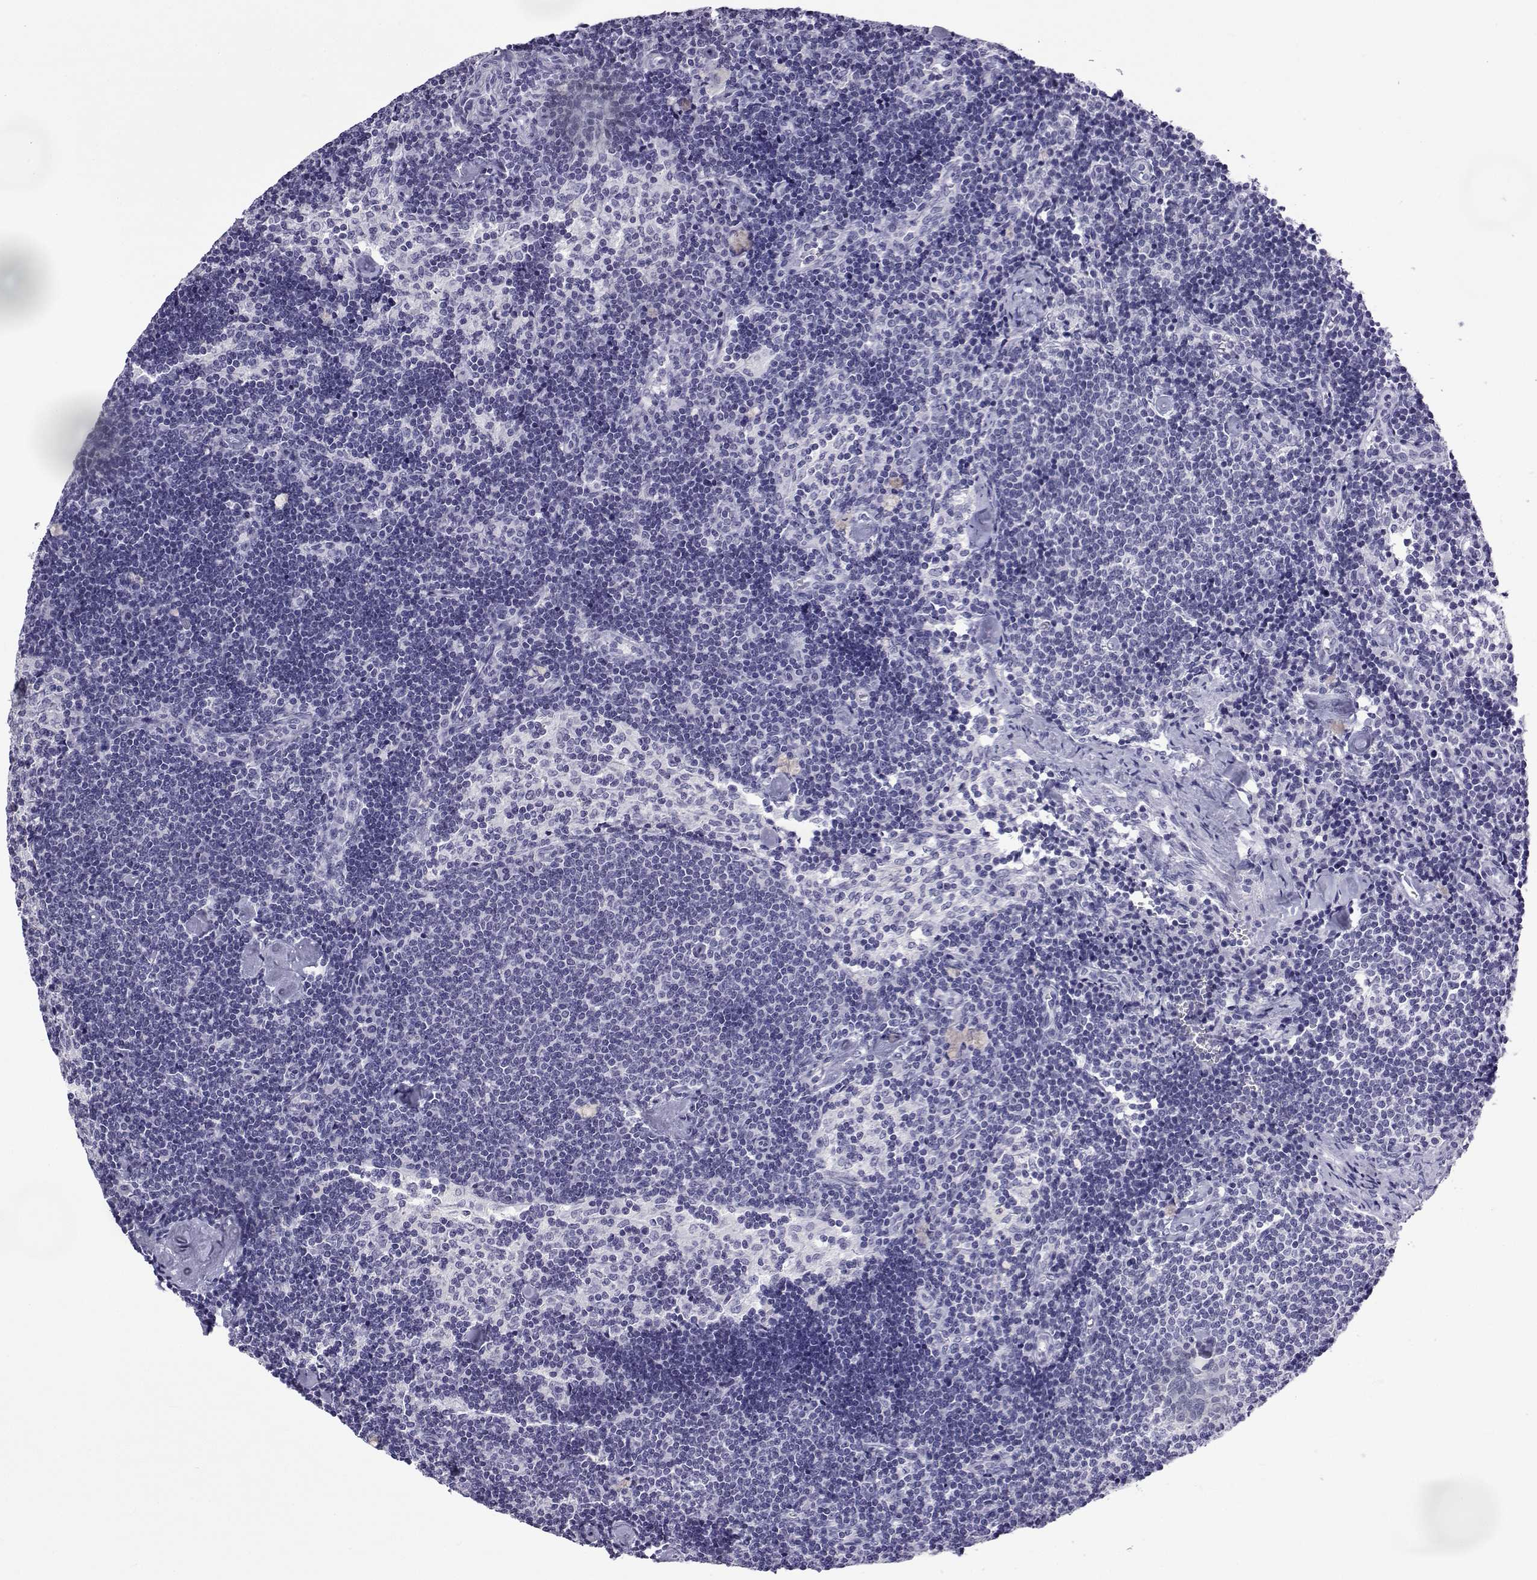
{"staining": {"intensity": "negative", "quantity": "none", "location": "none"}, "tissue": "lymph node", "cell_type": "Germinal center cells", "image_type": "normal", "snomed": [{"axis": "morphology", "description": "Normal tissue, NOS"}, {"axis": "topography", "description": "Lymph node"}], "caption": "Germinal center cells are negative for brown protein staining in benign lymph node. (DAB (3,3'-diaminobenzidine) immunohistochemistry visualized using brightfield microscopy, high magnification).", "gene": "ACTL7A", "patient": {"sex": "female", "age": 42}}